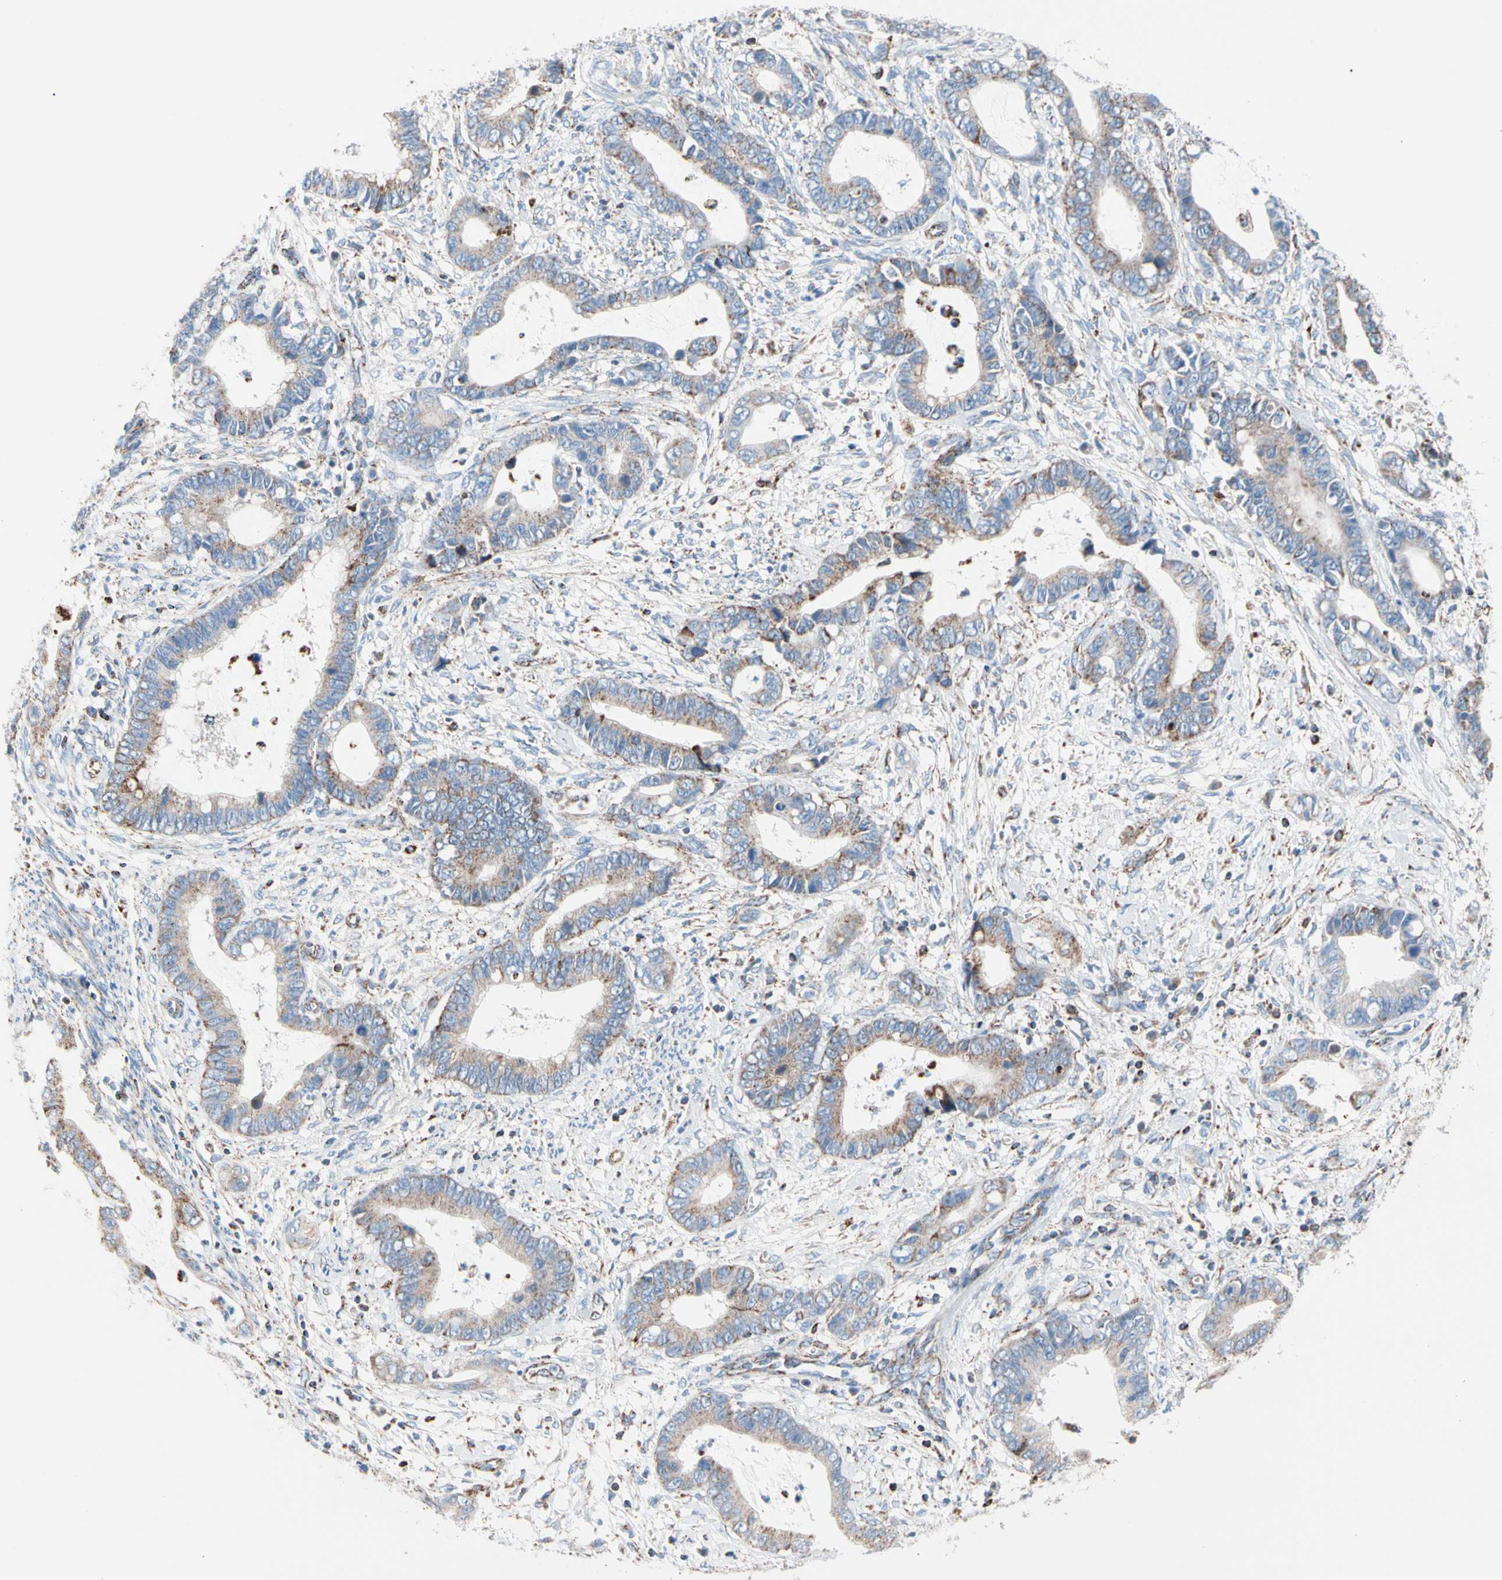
{"staining": {"intensity": "moderate", "quantity": "<25%", "location": "cytoplasmic/membranous"}, "tissue": "cervical cancer", "cell_type": "Tumor cells", "image_type": "cancer", "snomed": [{"axis": "morphology", "description": "Adenocarcinoma, NOS"}, {"axis": "topography", "description": "Cervix"}], "caption": "The image displays staining of cervical cancer (adenocarcinoma), revealing moderate cytoplasmic/membranous protein positivity (brown color) within tumor cells. (Brightfield microscopy of DAB IHC at high magnification).", "gene": "HK1", "patient": {"sex": "female", "age": 44}}